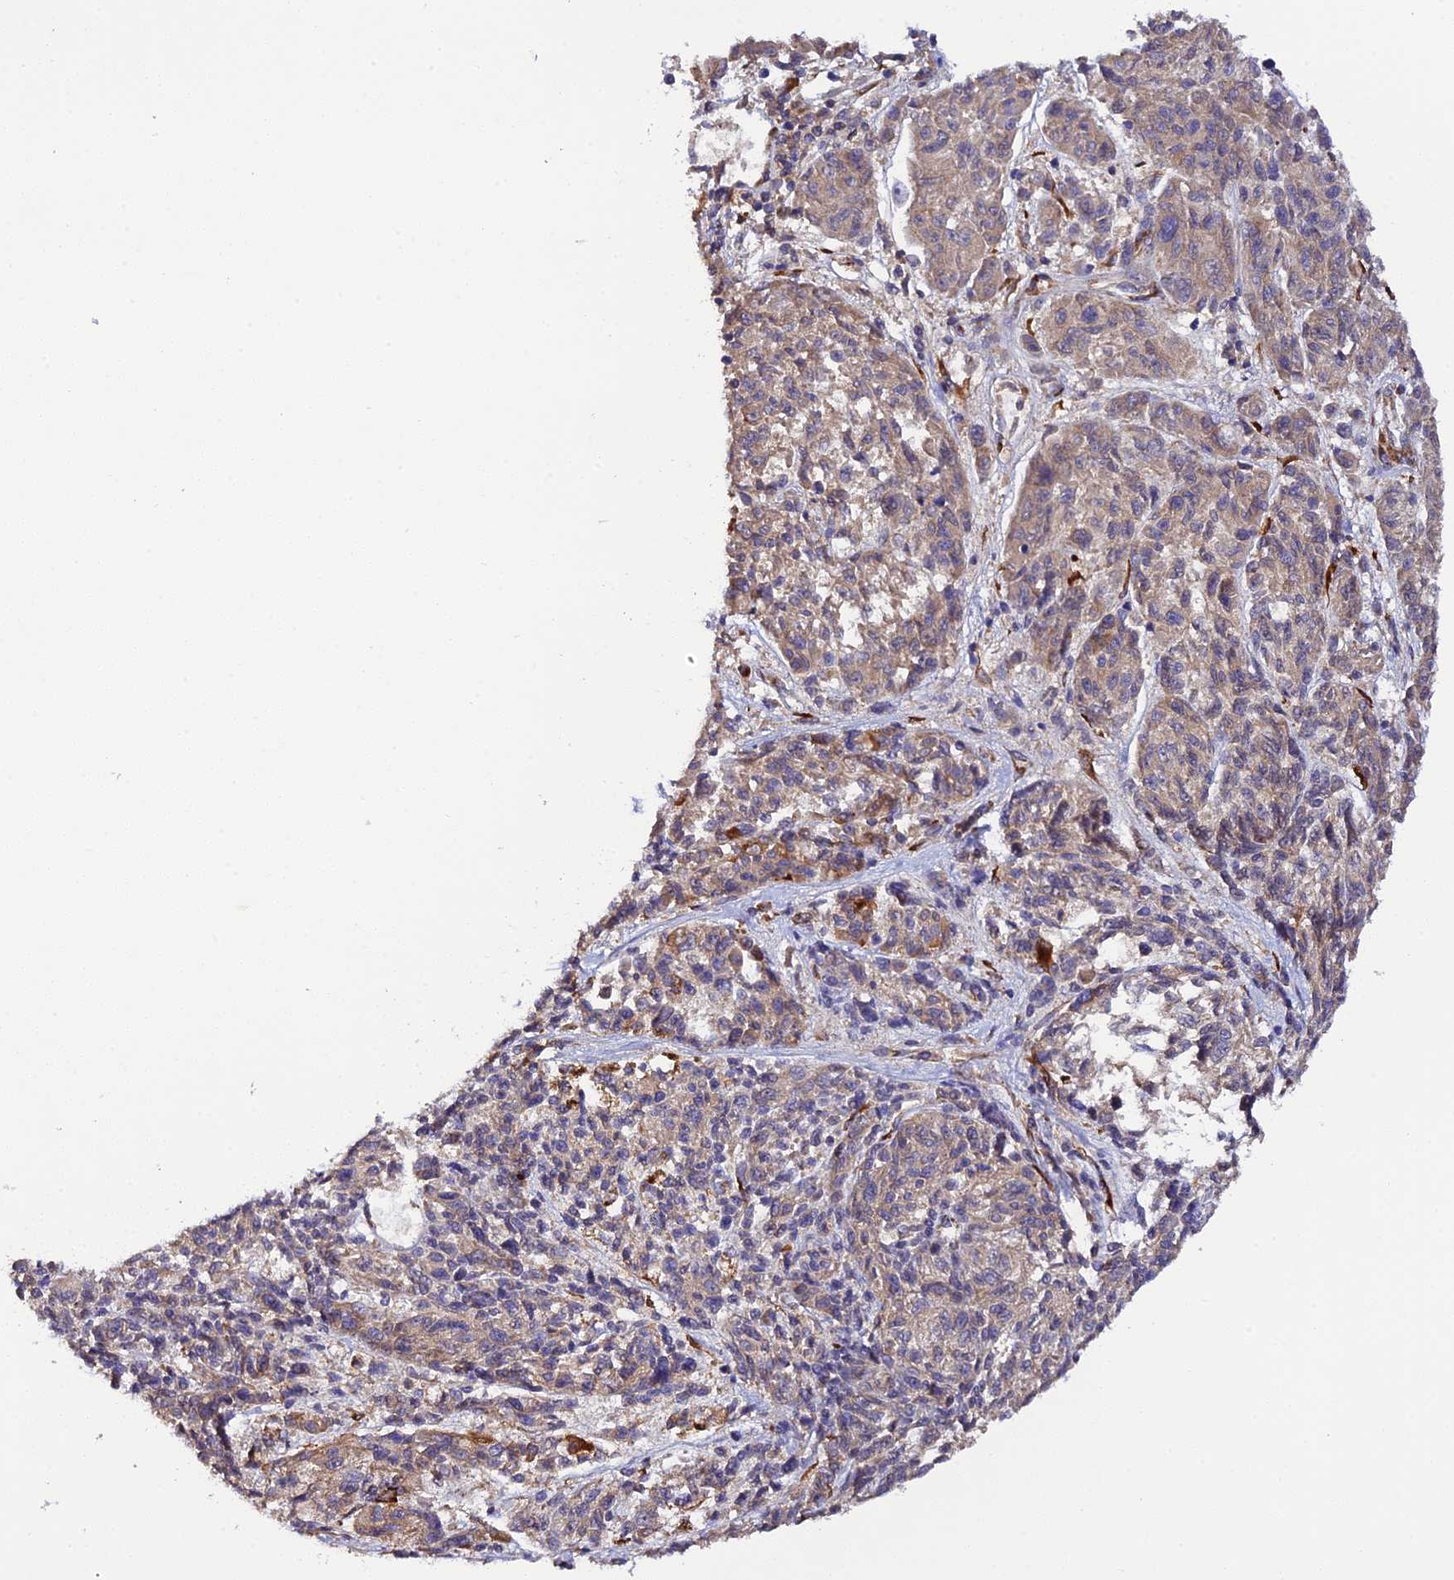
{"staining": {"intensity": "weak", "quantity": ">75%", "location": "cytoplasmic/membranous"}, "tissue": "melanoma", "cell_type": "Tumor cells", "image_type": "cancer", "snomed": [{"axis": "morphology", "description": "Malignant melanoma, NOS"}, {"axis": "topography", "description": "Skin"}], "caption": "Weak cytoplasmic/membranous staining is present in approximately >75% of tumor cells in malignant melanoma.", "gene": "P3H3", "patient": {"sex": "male", "age": 53}}